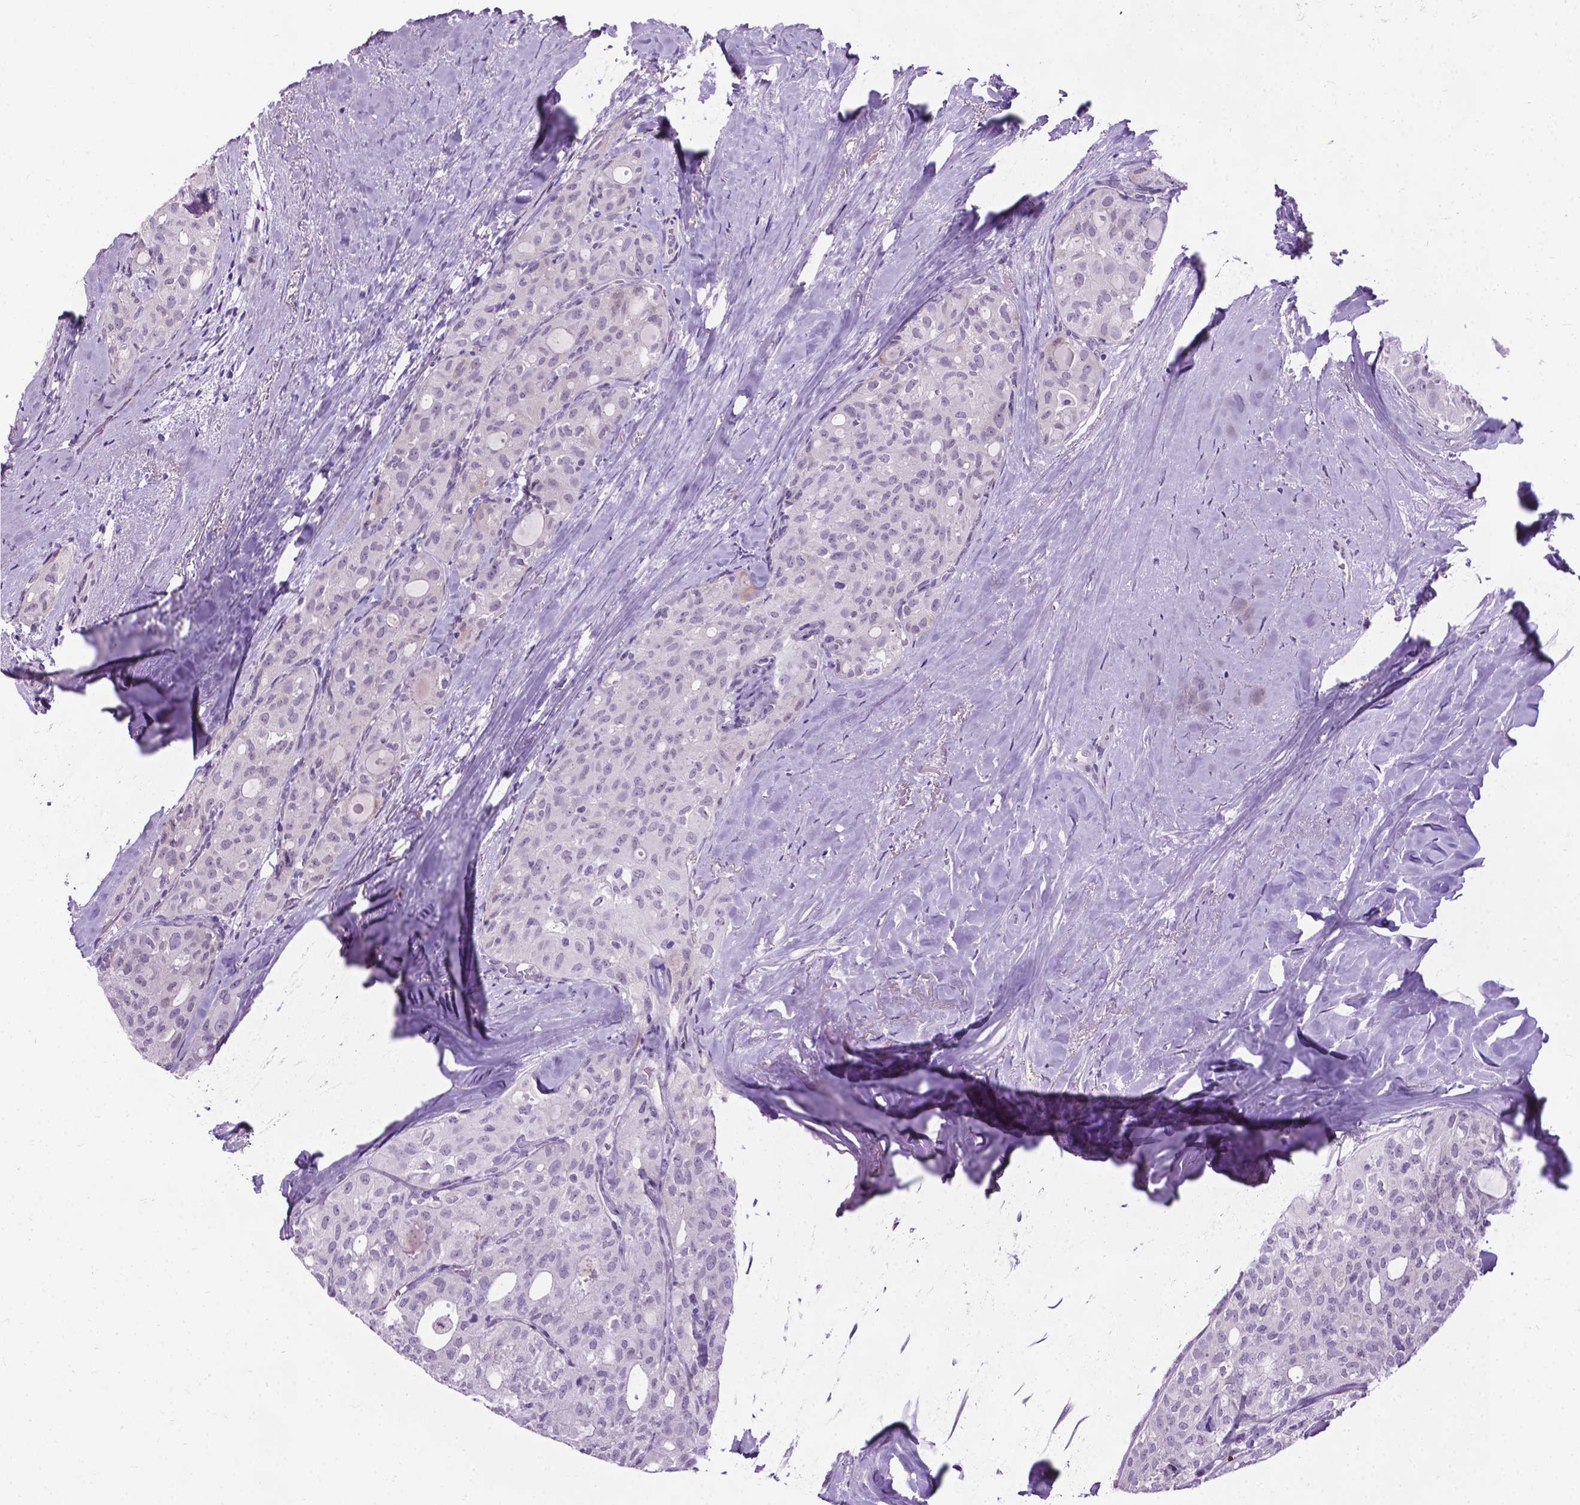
{"staining": {"intensity": "negative", "quantity": "none", "location": "none"}, "tissue": "thyroid cancer", "cell_type": "Tumor cells", "image_type": "cancer", "snomed": [{"axis": "morphology", "description": "Follicular adenoma carcinoma, NOS"}, {"axis": "topography", "description": "Thyroid gland"}], "caption": "Immunohistochemical staining of thyroid cancer (follicular adenoma carcinoma) demonstrates no significant positivity in tumor cells.", "gene": "PROB1", "patient": {"sex": "male", "age": 75}}